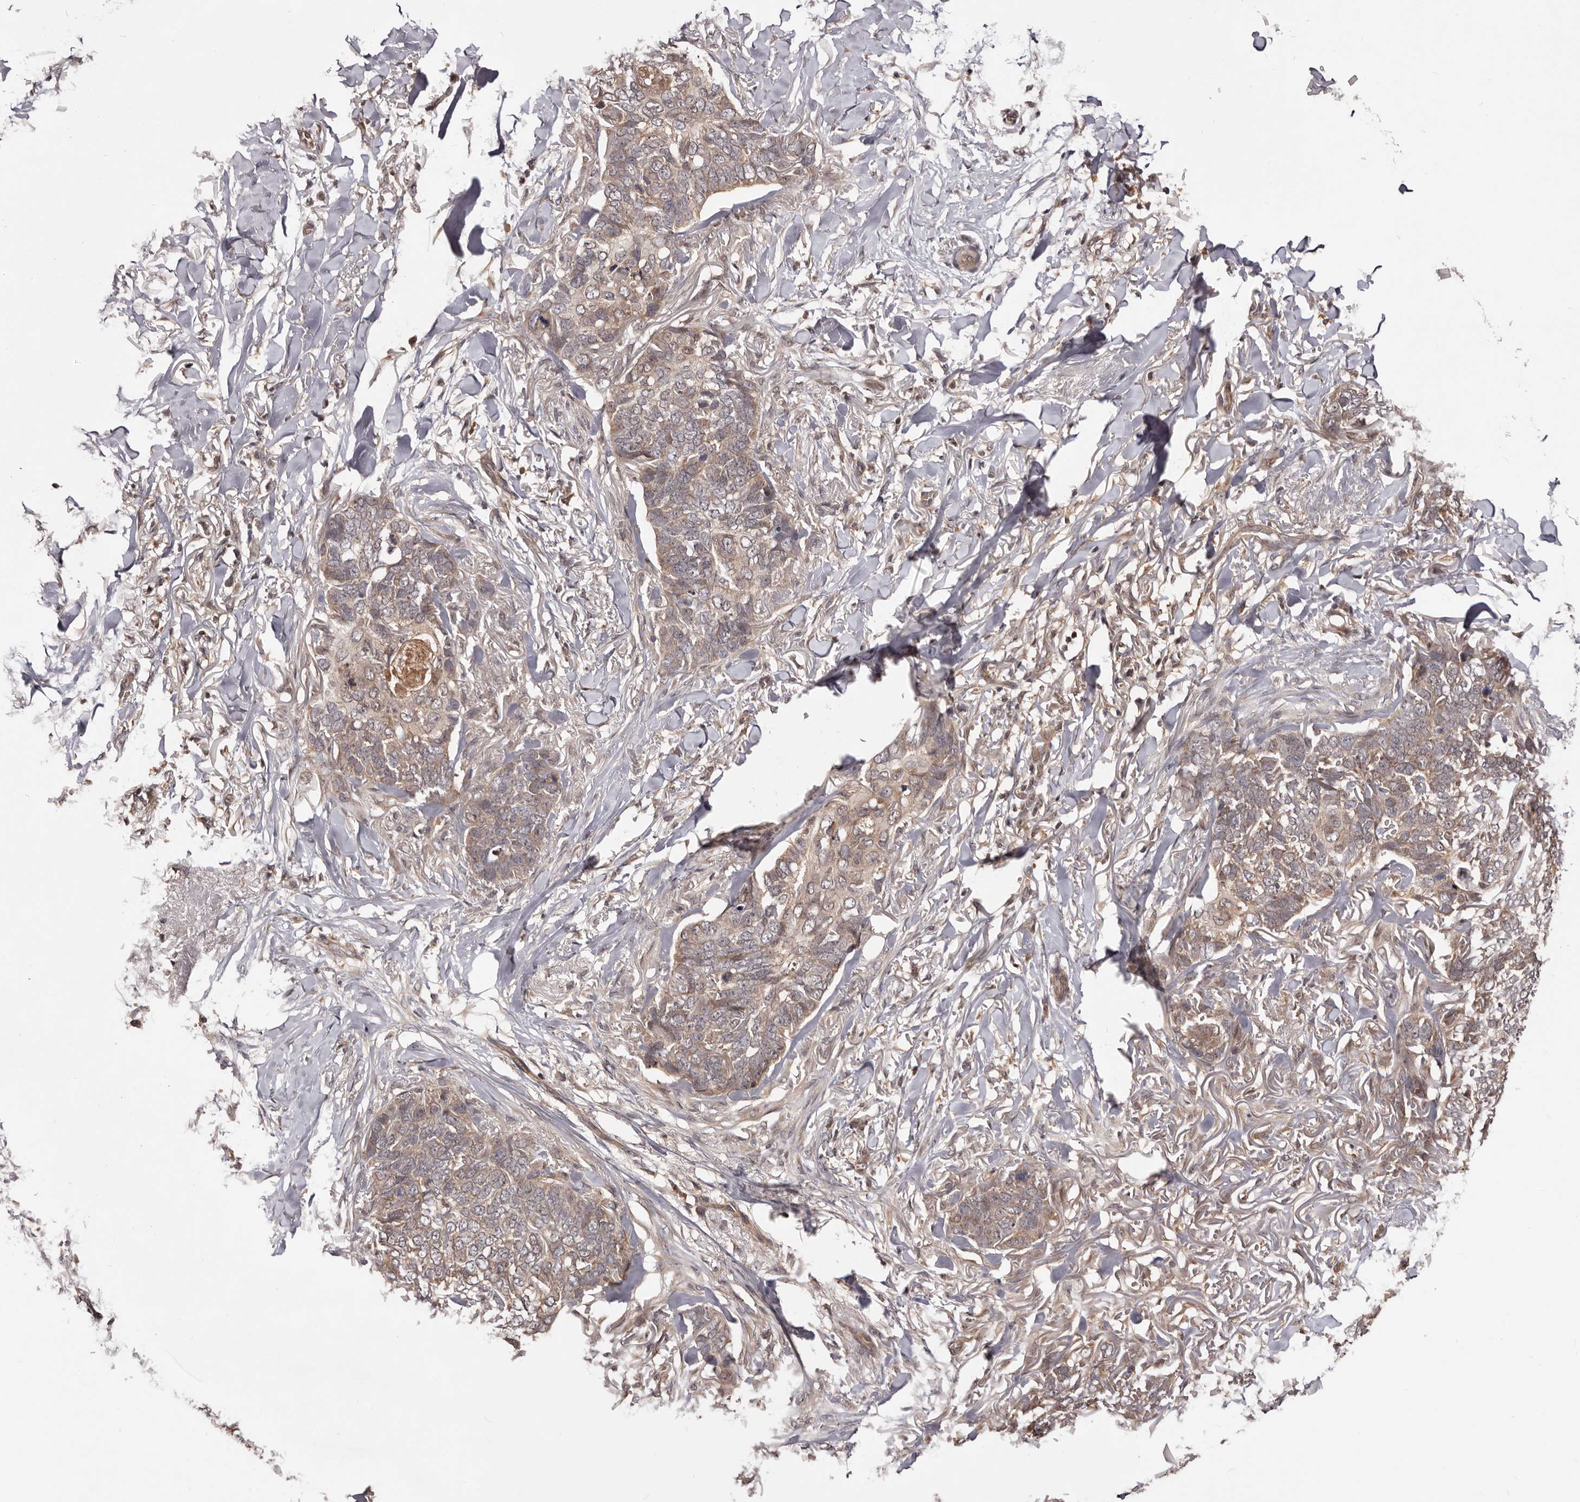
{"staining": {"intensity": "weak", "quantity": ">75%", "location": "cytoplasmic/membranous"}, "tissue": "skin cancer", "cell_type": "Tumor cells", "image_type": "cancer", "snomed": [{"axis": "morphology", "description": "Normal tissue, NOS"}, {"axis": "morphology", "description": "Basal cell carcinoma"}, {"axis": "topography", "description": "Skin"}], "caption": "This image demonstrates skin cancer stained with IHC to label a protein in brown. The cytoplasmic/membranous of tumor cells show weak positivity for the protein. Nuclei are counter-stained blue.", "gene": "MDP1", "patient": {"sex": "male", "age": 77}}